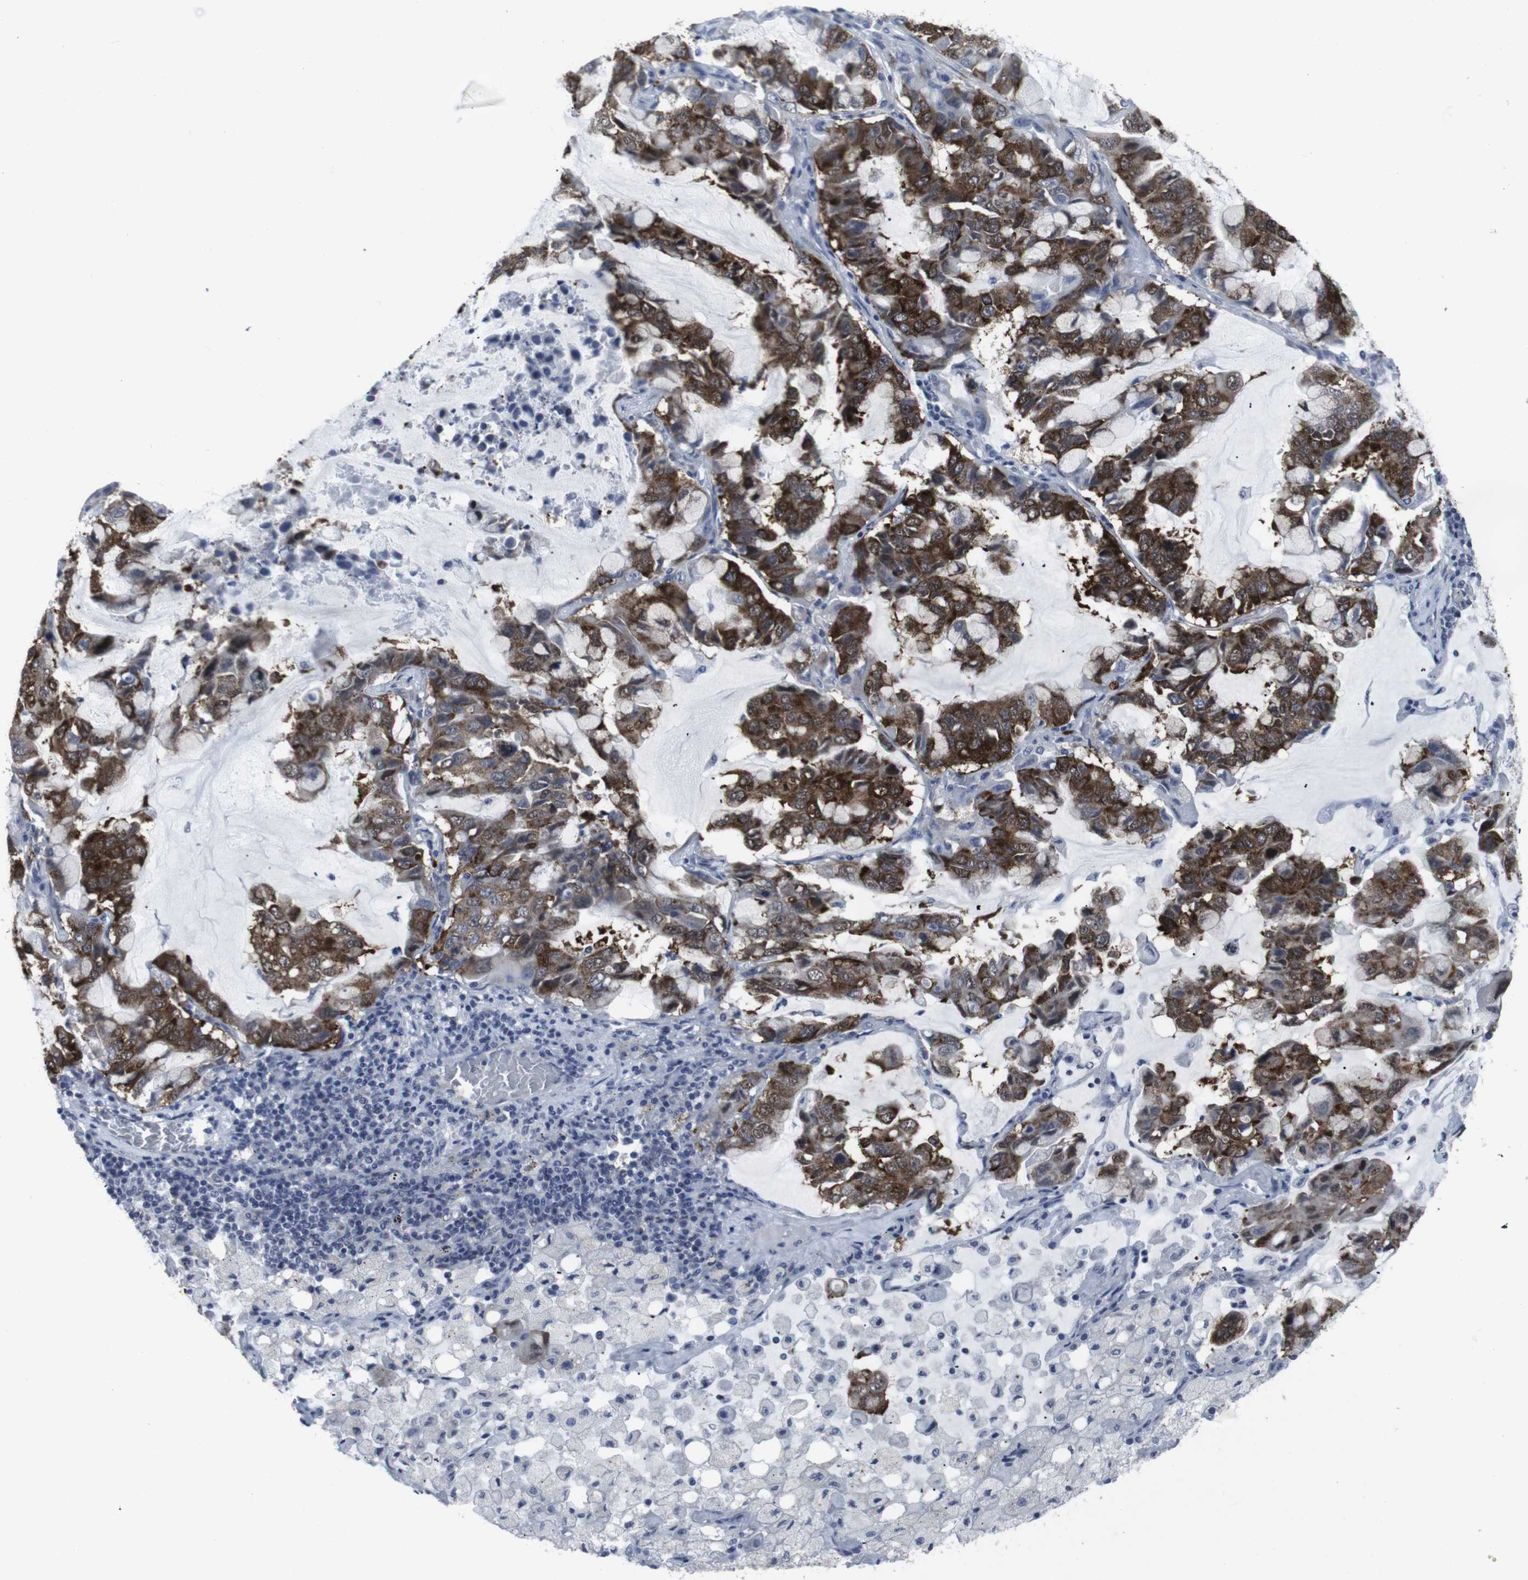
{"staining": {"intensity": "moderate", "quantity": ">75%", "location": "cytoplasmic/membranous"}, "tissue": "lung cancer", "cell_type": "Tumor cells", "image_type": "cancer", "snomed": [{"axis": "morphology", "description": "Adenocarcinoma, NOS"}, {"axis": "topography", "description": "Lung"}], "caption": "Immunohistochemistry image of neoplastic tissue: lung cancer (adenocarcinoma) stained using IHC displays medium levels of moderate protein expression localized specifically in the cytoplasmic/membranous of tumor cells, appearing as a cytoplasmic/membranous brown color.", "gene": "GEMIN2", "patient": {"sex": "male", "age": 64}}